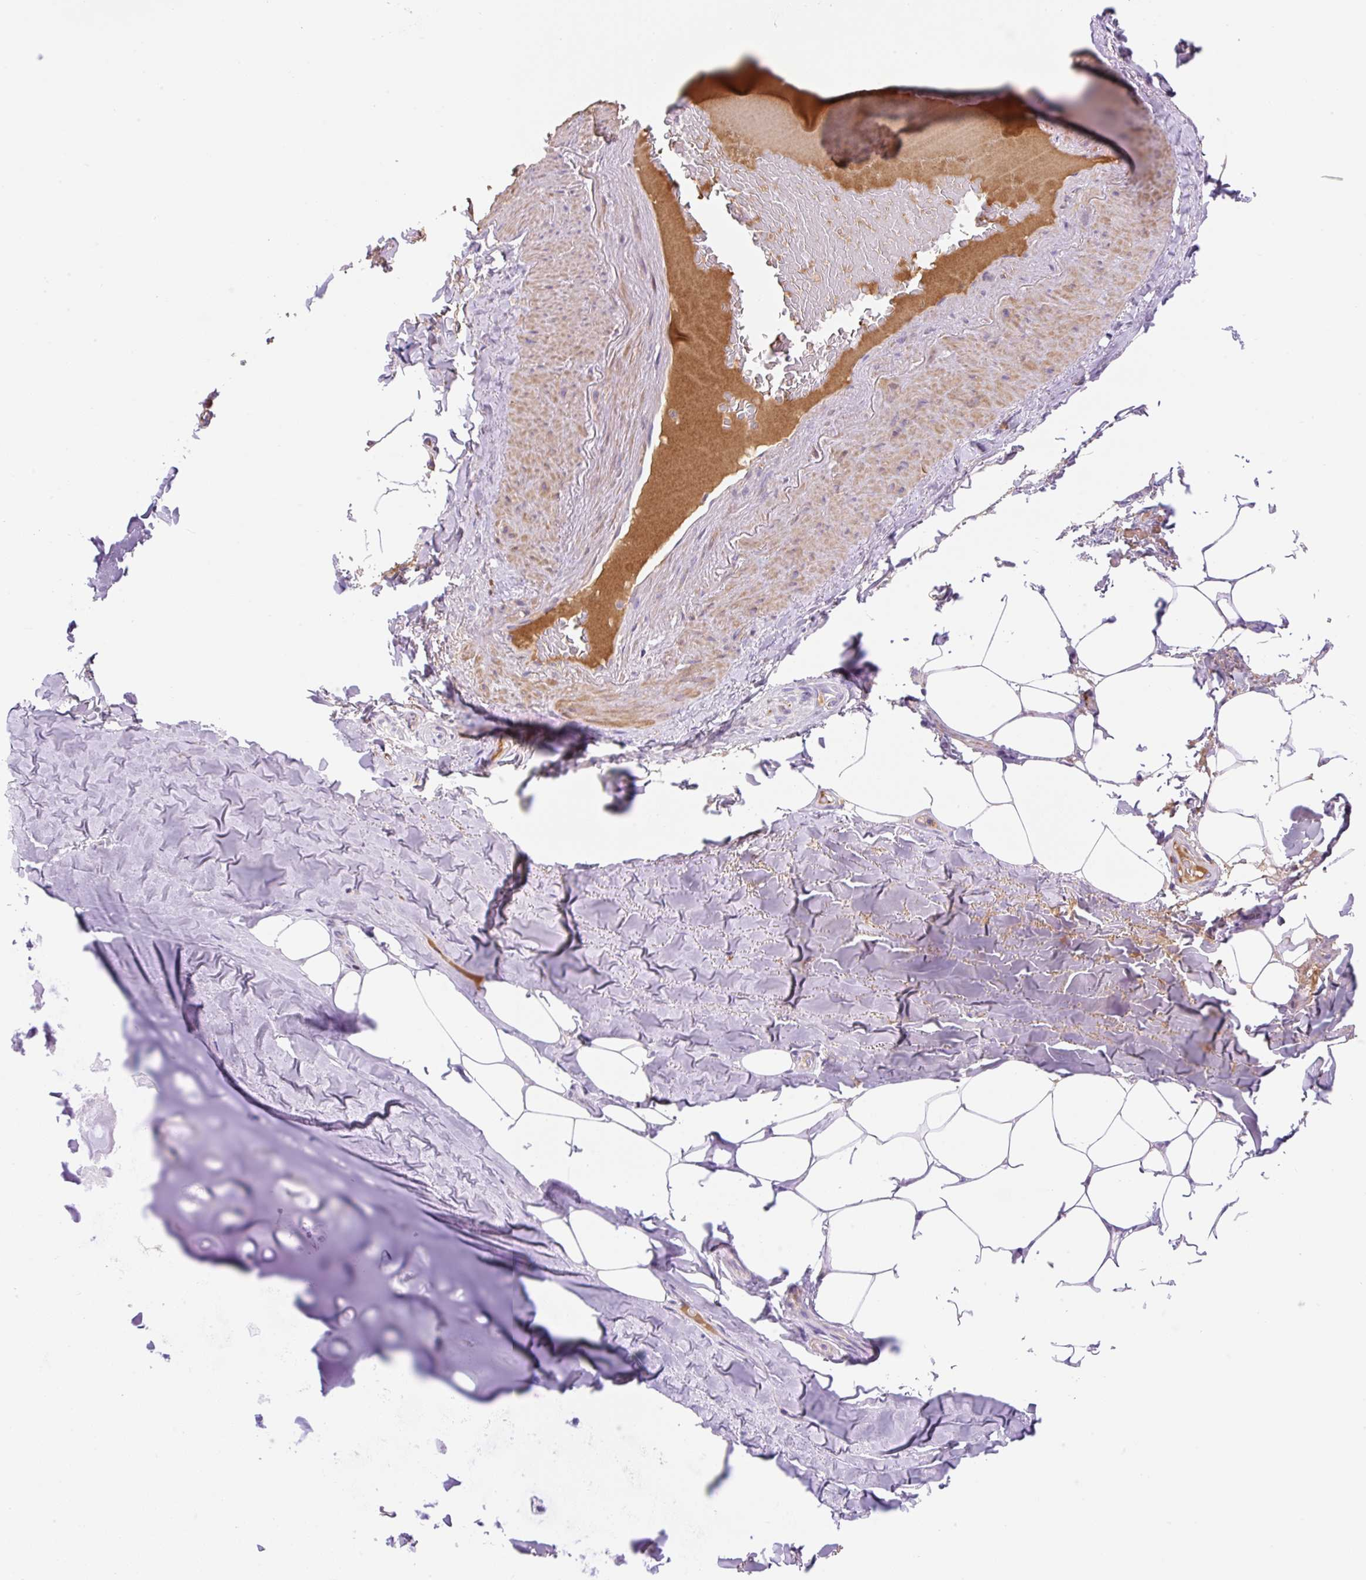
{"staining": {"intensity": "negative", "quantity": "none", "location": "none"}, "tissue": "adipose tissue", "cell_type": "Adipocytes", "image_type": "normal", "snomed": [{"axis": "morphology", "description": "Normal tissue, NOS"}, {"axis": "topography", "description": "Bronchus"}], "caption": "Immunohistochemical staining of benign adipose tissue shows no significant staining in adipocytes.", "gene": "TDRD15", "patient": {"sex": "male", "age": 66}}